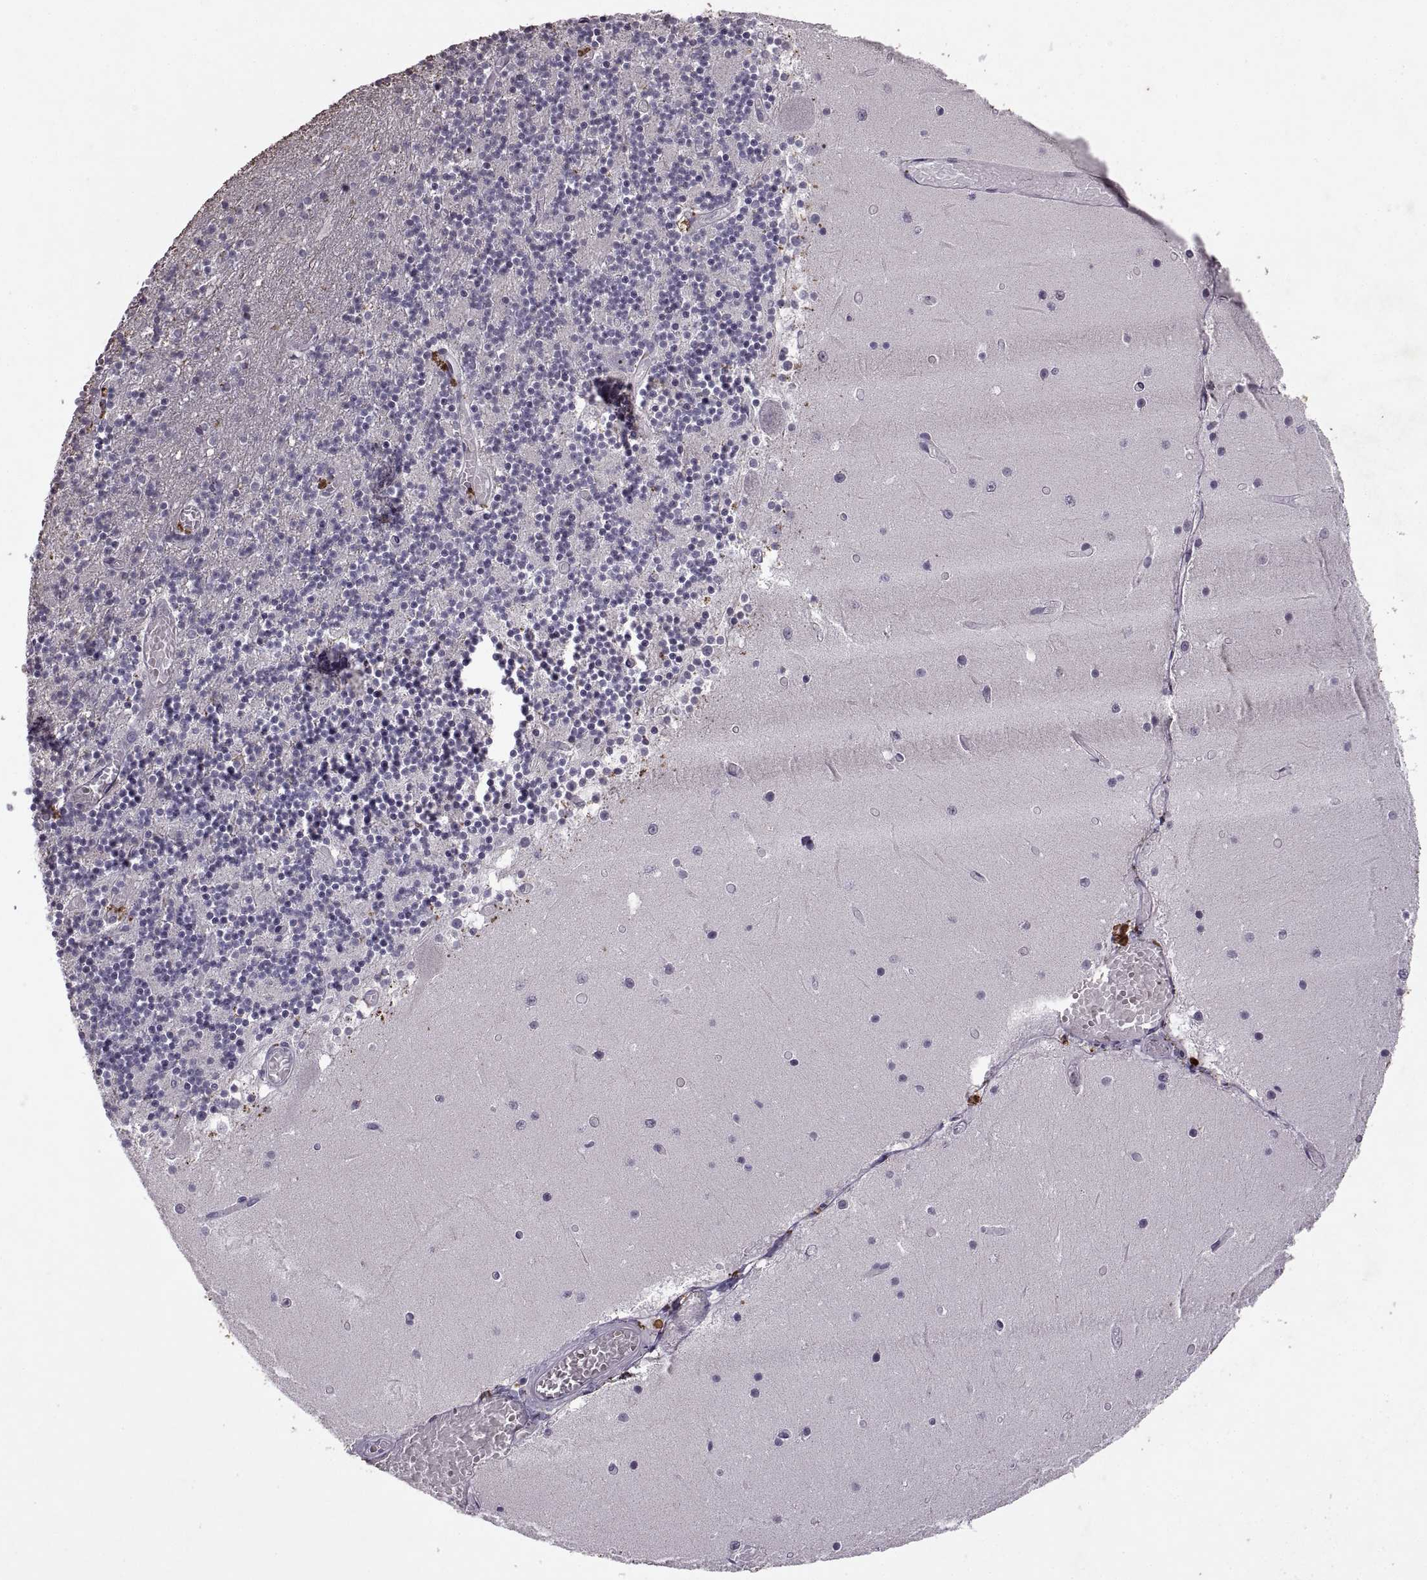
{"staining": {"intensity": "negative", "quantity": "none", "location": "none"}, "tissue": "cerebellum", "cell_type": "Cells in granular layer", "image_type": "normal", "snomed": [{"axis": "morphology", "description": "Normal tissue, NOS"}, {"axis": "topography", "description": "Cerebellum"}], "caption": "The image displays no significant expression in cells in granular layer of cerebellum. (Immunohistochemistry, brightfield microscopy, high magnification).", "gene": "SINHCAF", "patient": {"sex": "female", "age": 28}}